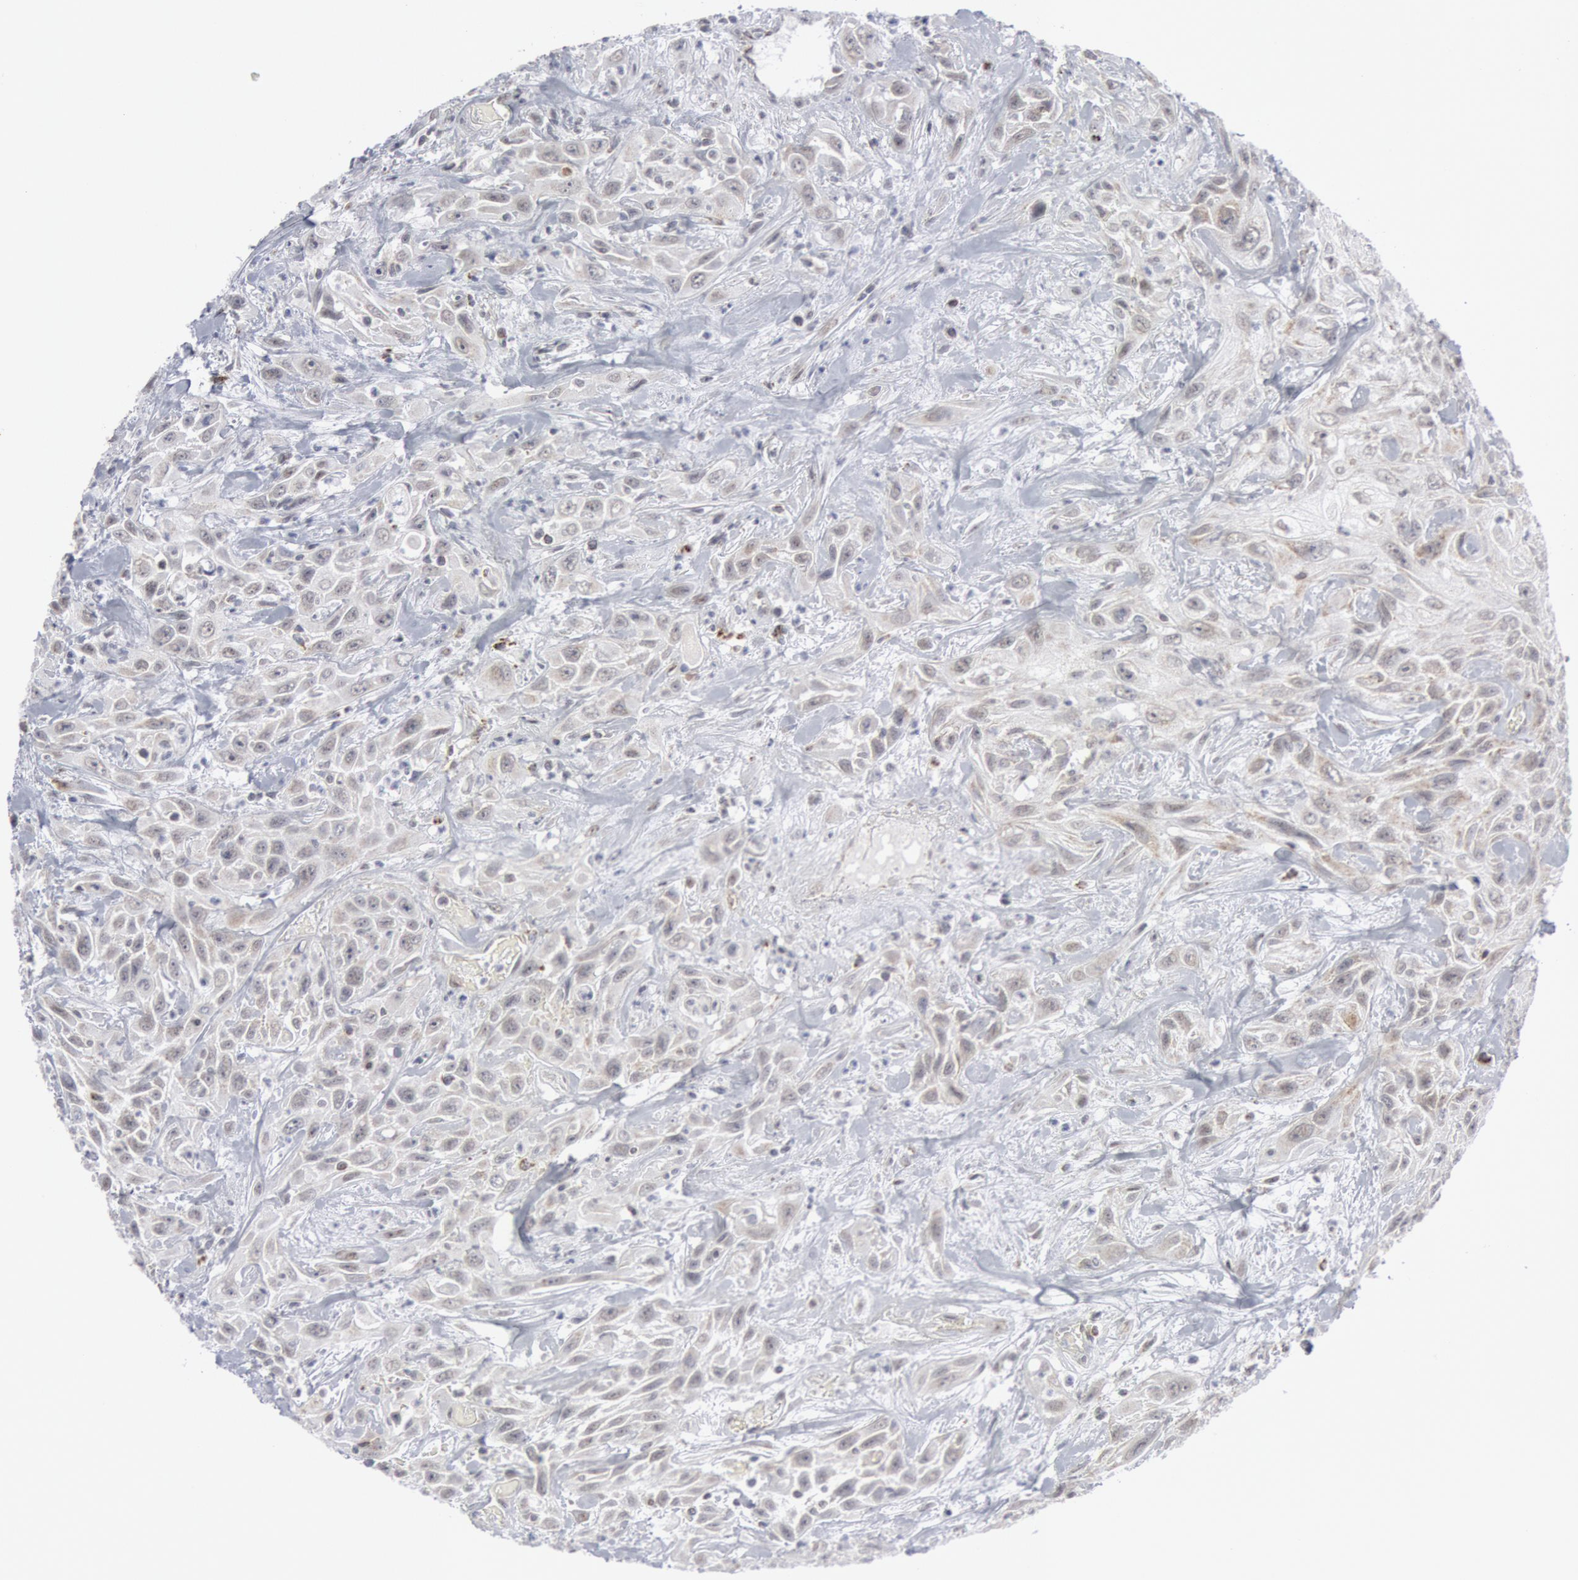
{"staining": {"intensity": "weak", "quantity": "<25%", "location": "cytoplasmic/membranous,nuclear"}, "tissue": "urothelial cancer", "cell_type": "Tumor cells", "image_type": "cancer", "snomed": [{"axis": "morphology", "description": "Urothelial carcinoma, High grade"}, {"axis": "topography", "description": "Urinary bladder"}], "caption": "DAB immunohistochemical staining of human urothelial carcinoma (high-grade) demonstrates no significant positivity in tumor cells.", "gene": "CASP9", "patient": {"sex": "female", "age": 84}}